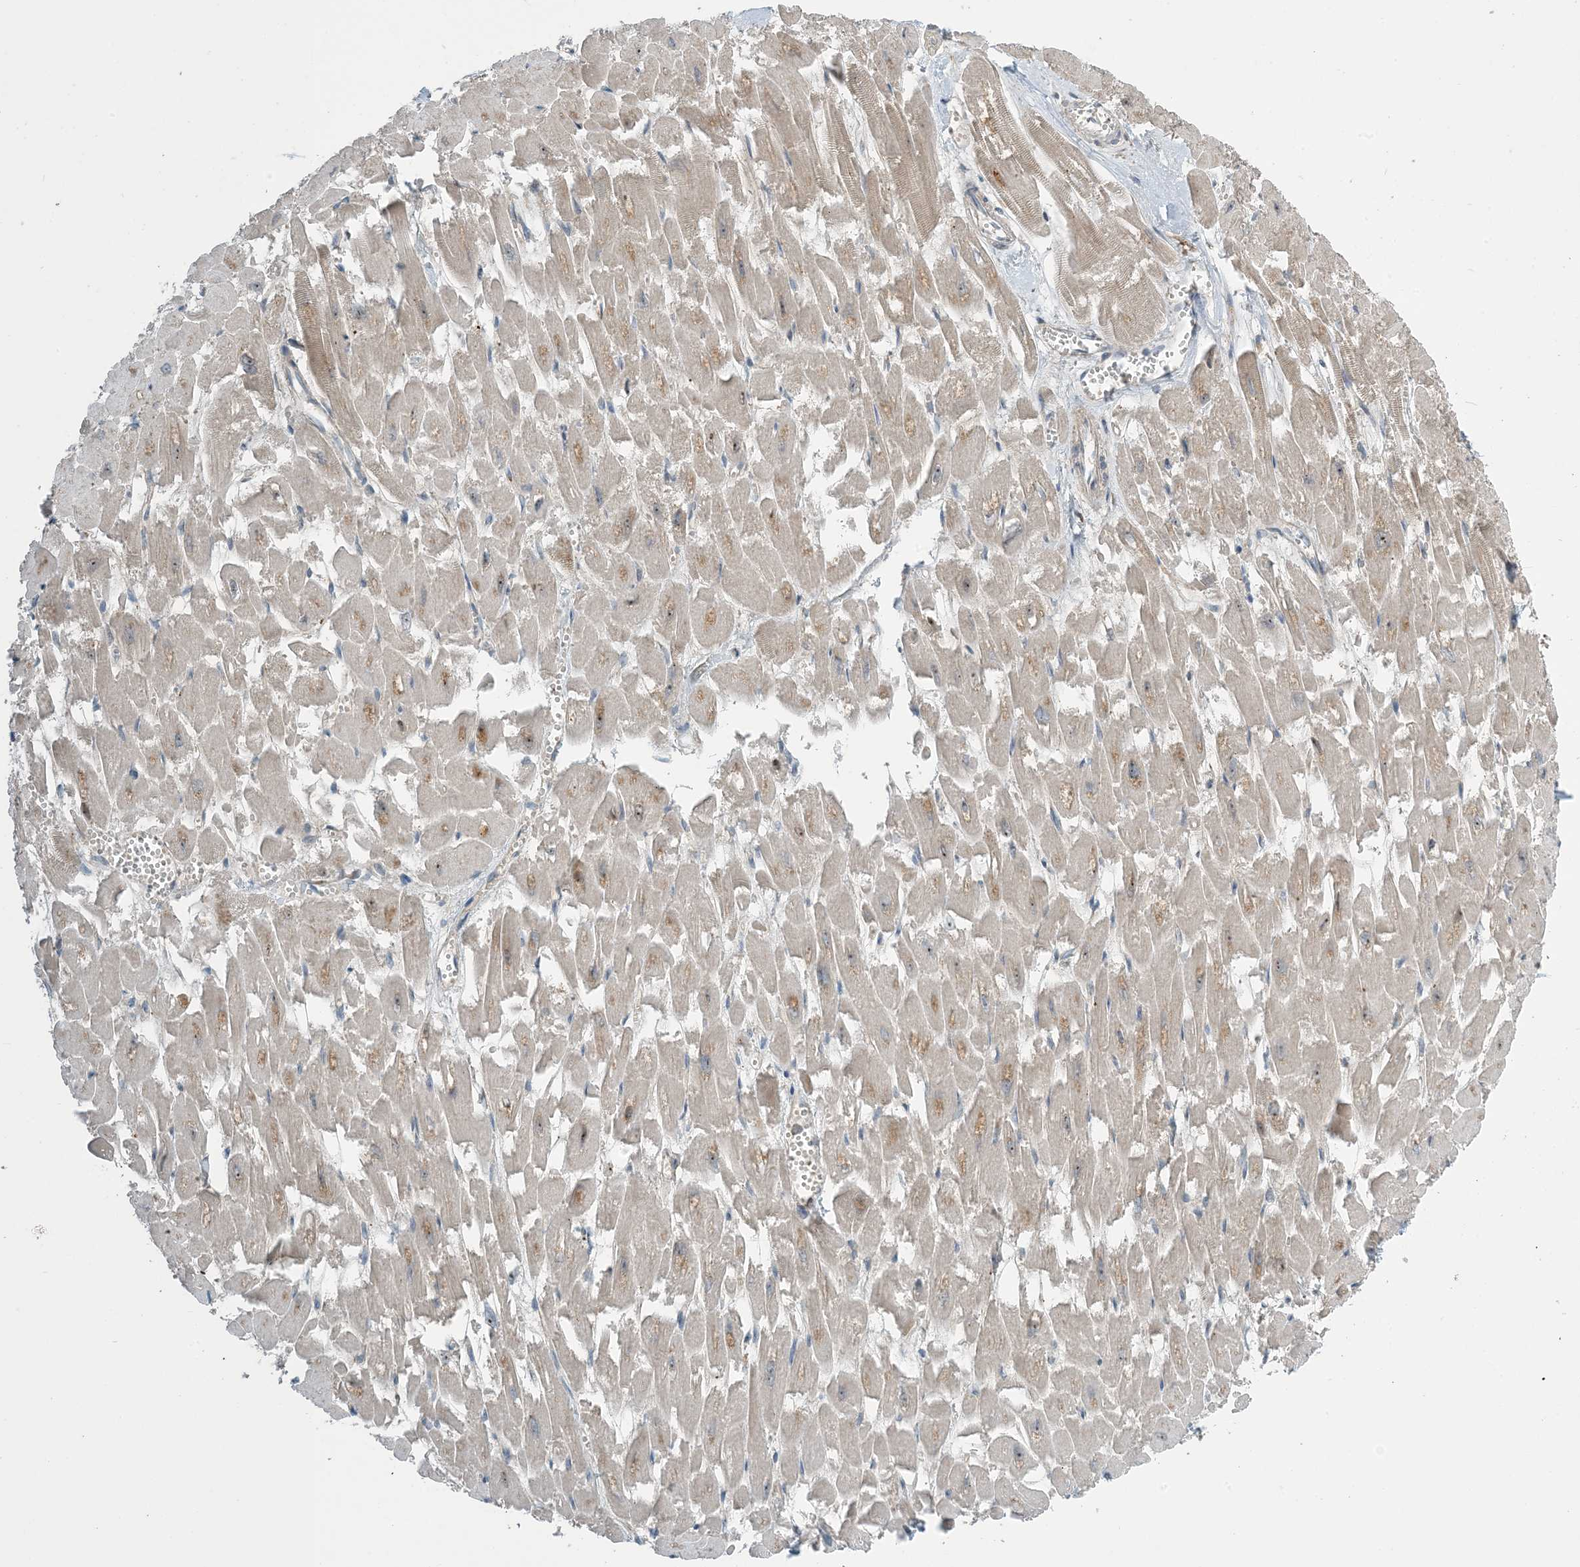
{"staining": {"intensity": "moderate", "quantity": "25%-75%", "location": "cytoplasmic/membranous"}, "tissue": "heart muscle", "cell_type": "Cardiomyocytes", "image_type": "normal", "snomed": [{"axis": "morphology", "description": "Normal tissue, NOS"}, {"axis": "topography", "description": "Heart"}], "caption": "Brown immunohistochemical staining in unremarkable human heart muscle shows moderate cytoplasmic/membranous staining in approximately 25%-75% of cardiomyocytes. The staining was performed using DAB (3,3'-diaminobenzidine) to visualize the protein expression in brown, while the nuclei were stained in blue with hematoxylin (Magnification: 20x).", "gene": "ZBTB3", "patient": {"sex": "male", "age": 54}}